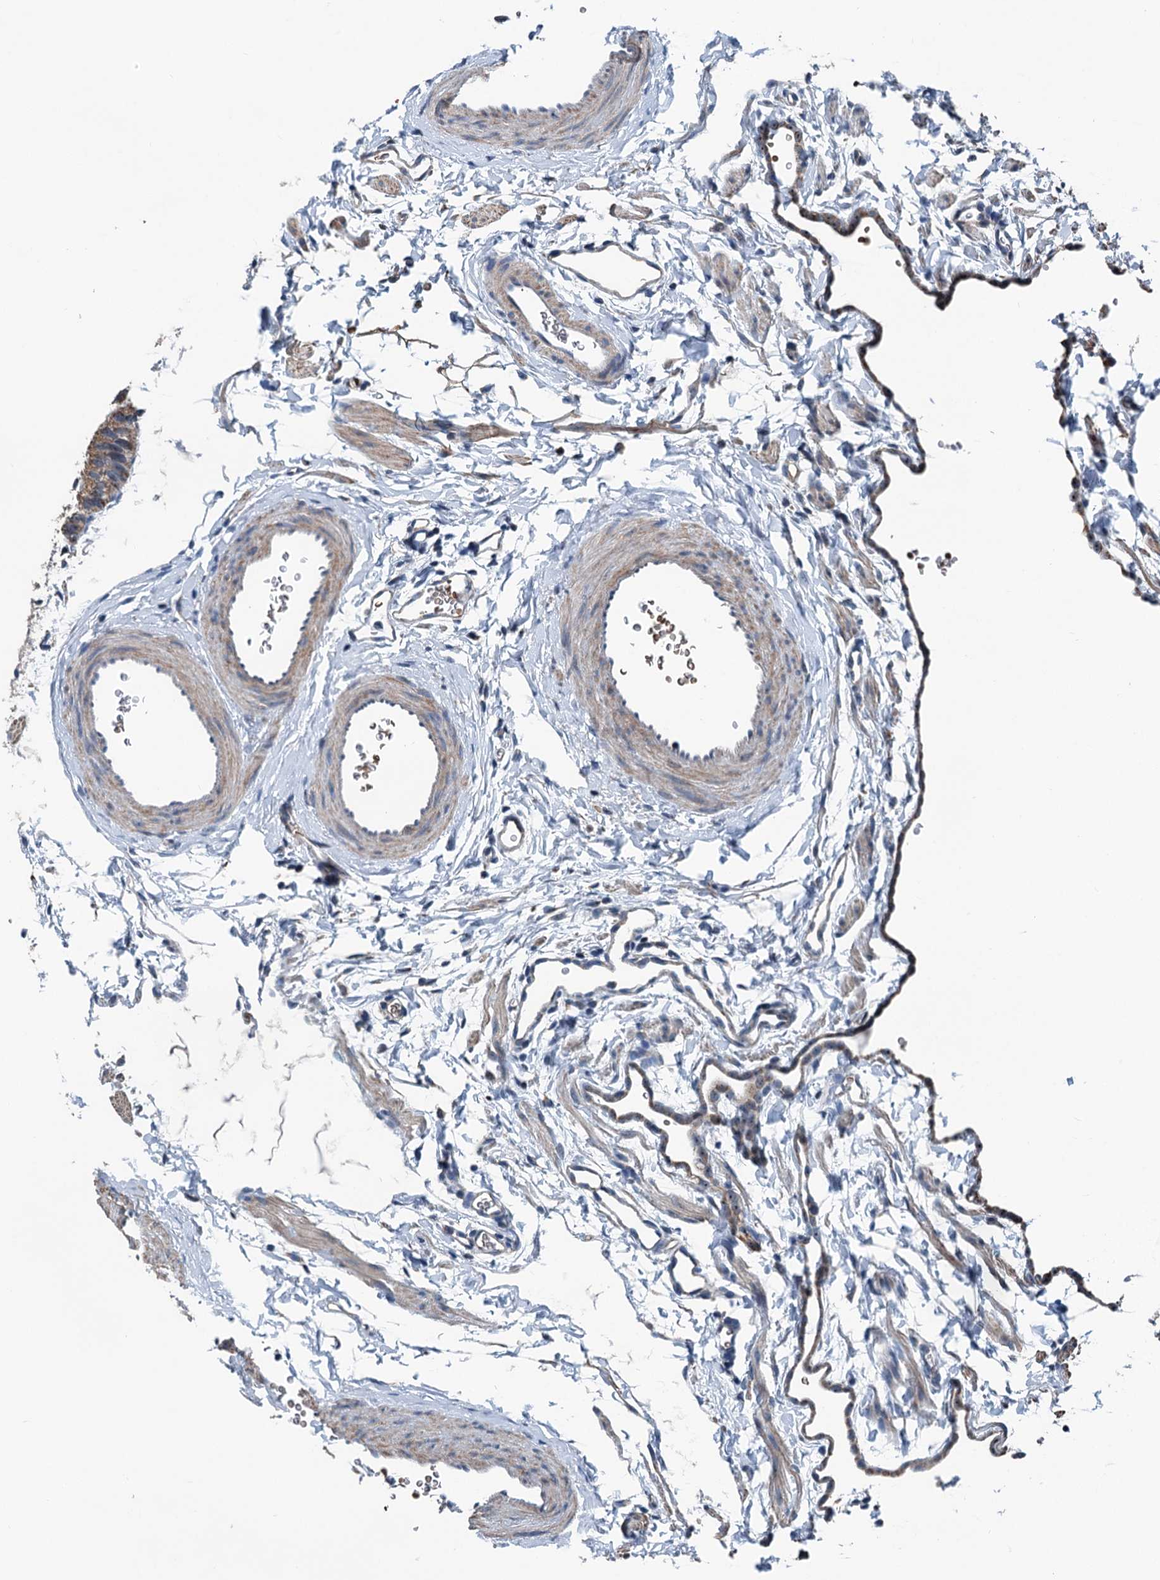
{"staining": {"intensity": "moderate", "quantity": ">75%", "location": "cytoplasmic/membranous"}, "tissue": "fallopian tube", "cell_type": "Glandular cells", "image_type": "normal", "snomed": [{"axis": "morphology", "description": "Normal tissue, NOS"}, {"axis": "topography", "description": "Fallopian tube"}], "caption": "Protein staining of benign fallopian tube reveals moderate cytoplasmic/membranous positivity in approximately >75% of glandular cells. Immunohistochemistry (ihc) stains the protein of interest in brown and the nuclei are stained blue.", "gene": "TRPT1", "patient": {"sex": "female", "age": 35}}